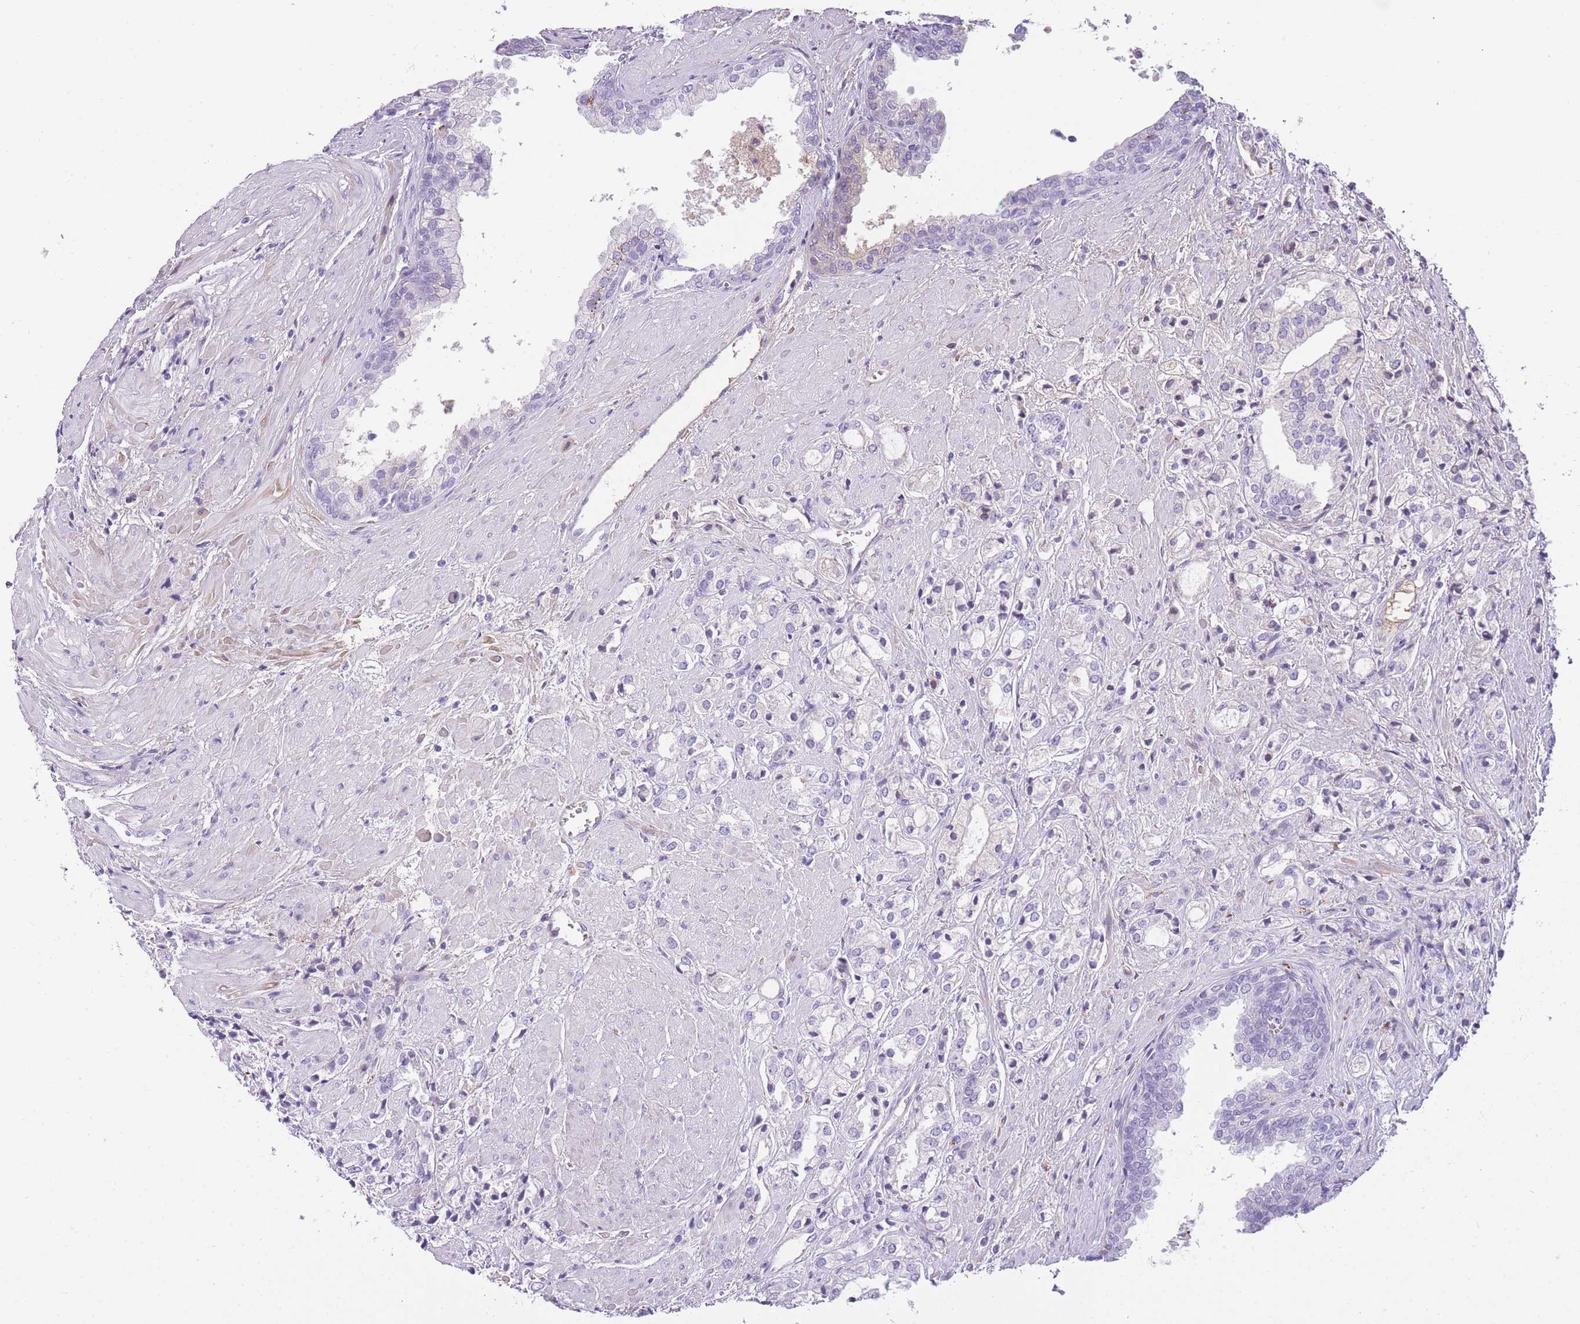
{"staining": {"intensity": "moderate", "quantity": "<25%", "location": "cytoplasmic/membranous"}, "tissue": "prostate cancer", "cell_type": "Tumor cells", "image_type": "cancer", "snomed": [{"axis": "morphology", "description": "Adenocarcinoma, High grade"}, {"axis": "topography", "description": "Prostate"}], "caption": "Immunohistochemistry of prostate cancer (high-grade adenocarcinoma) shows low levels of moderate cytoplasmic/membranous staining in approximately <25% of tumor cells. Using DAB (3,3'-diaminobenzidine) (brown) and hematoxylin (blue) stains, captured at high magnification using brightfield microscopy.", "gene": "GNAT1", "patient": {"sex": "male", "age": 50}}